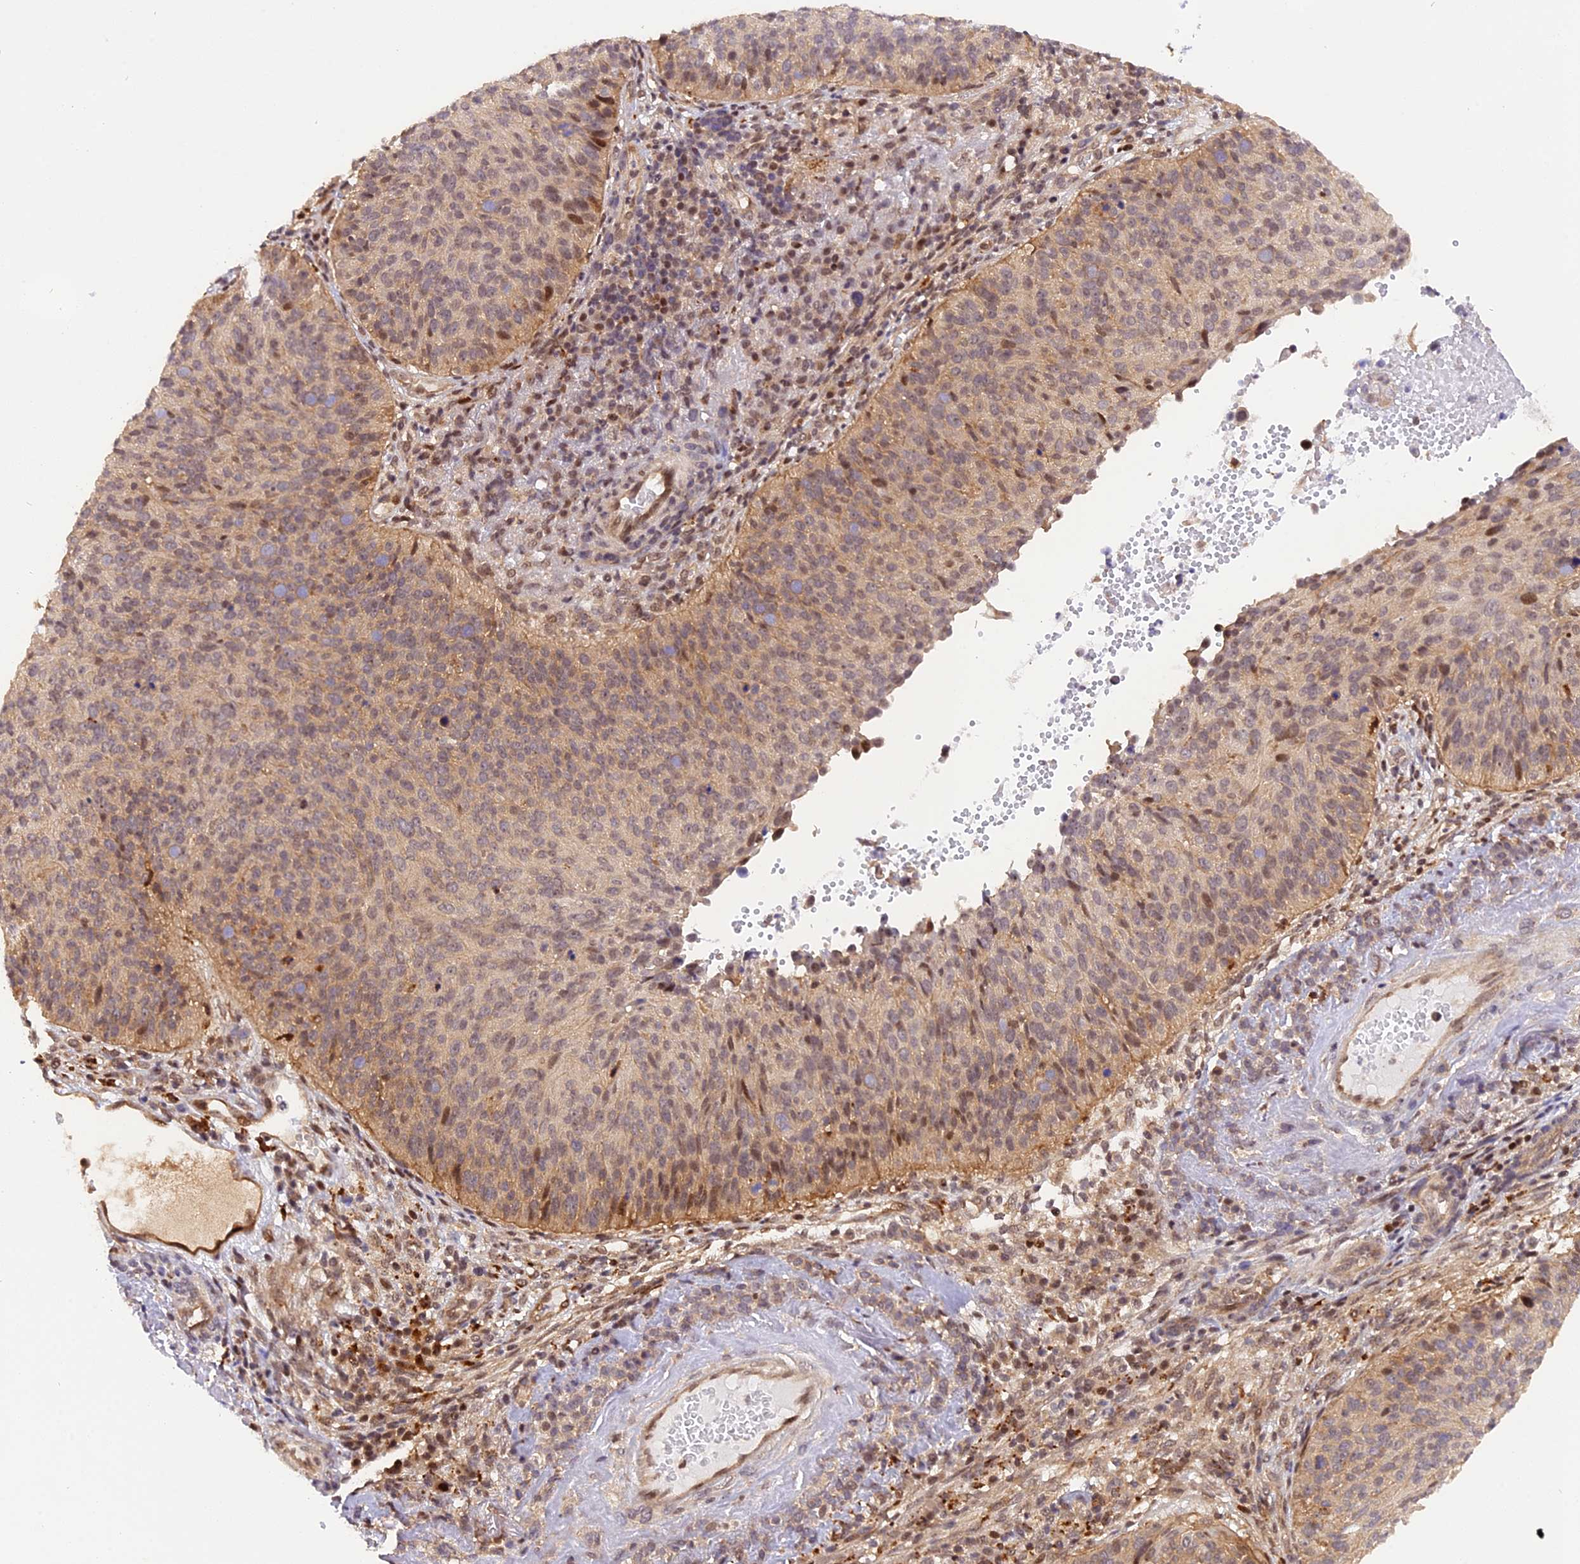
{"staining": {"intensity": "moderate", "quantity": "25%-75%", "location": "cytoplasmic/membranous,nuclear"}, "tissue": "cervical cancer", "cell_type": "Tumor cells", "image_type": "cancer", "snomed": [{"axis": "morphology", "description": "Squamous cell carcinoma, NOS"}, {"axis": "topography", "description": "Cervix"}], "caption": "Moderate cytoplasmic/membranous and nuclear positivity for a protein is identified in approximately 25%-75% of tumor cells of cervical cancer (squamous cell carcinoma) using immunohistochemistry (IHC).", "gene": "SAMD4A", "patient": {"sex": "female", "age": 74}}